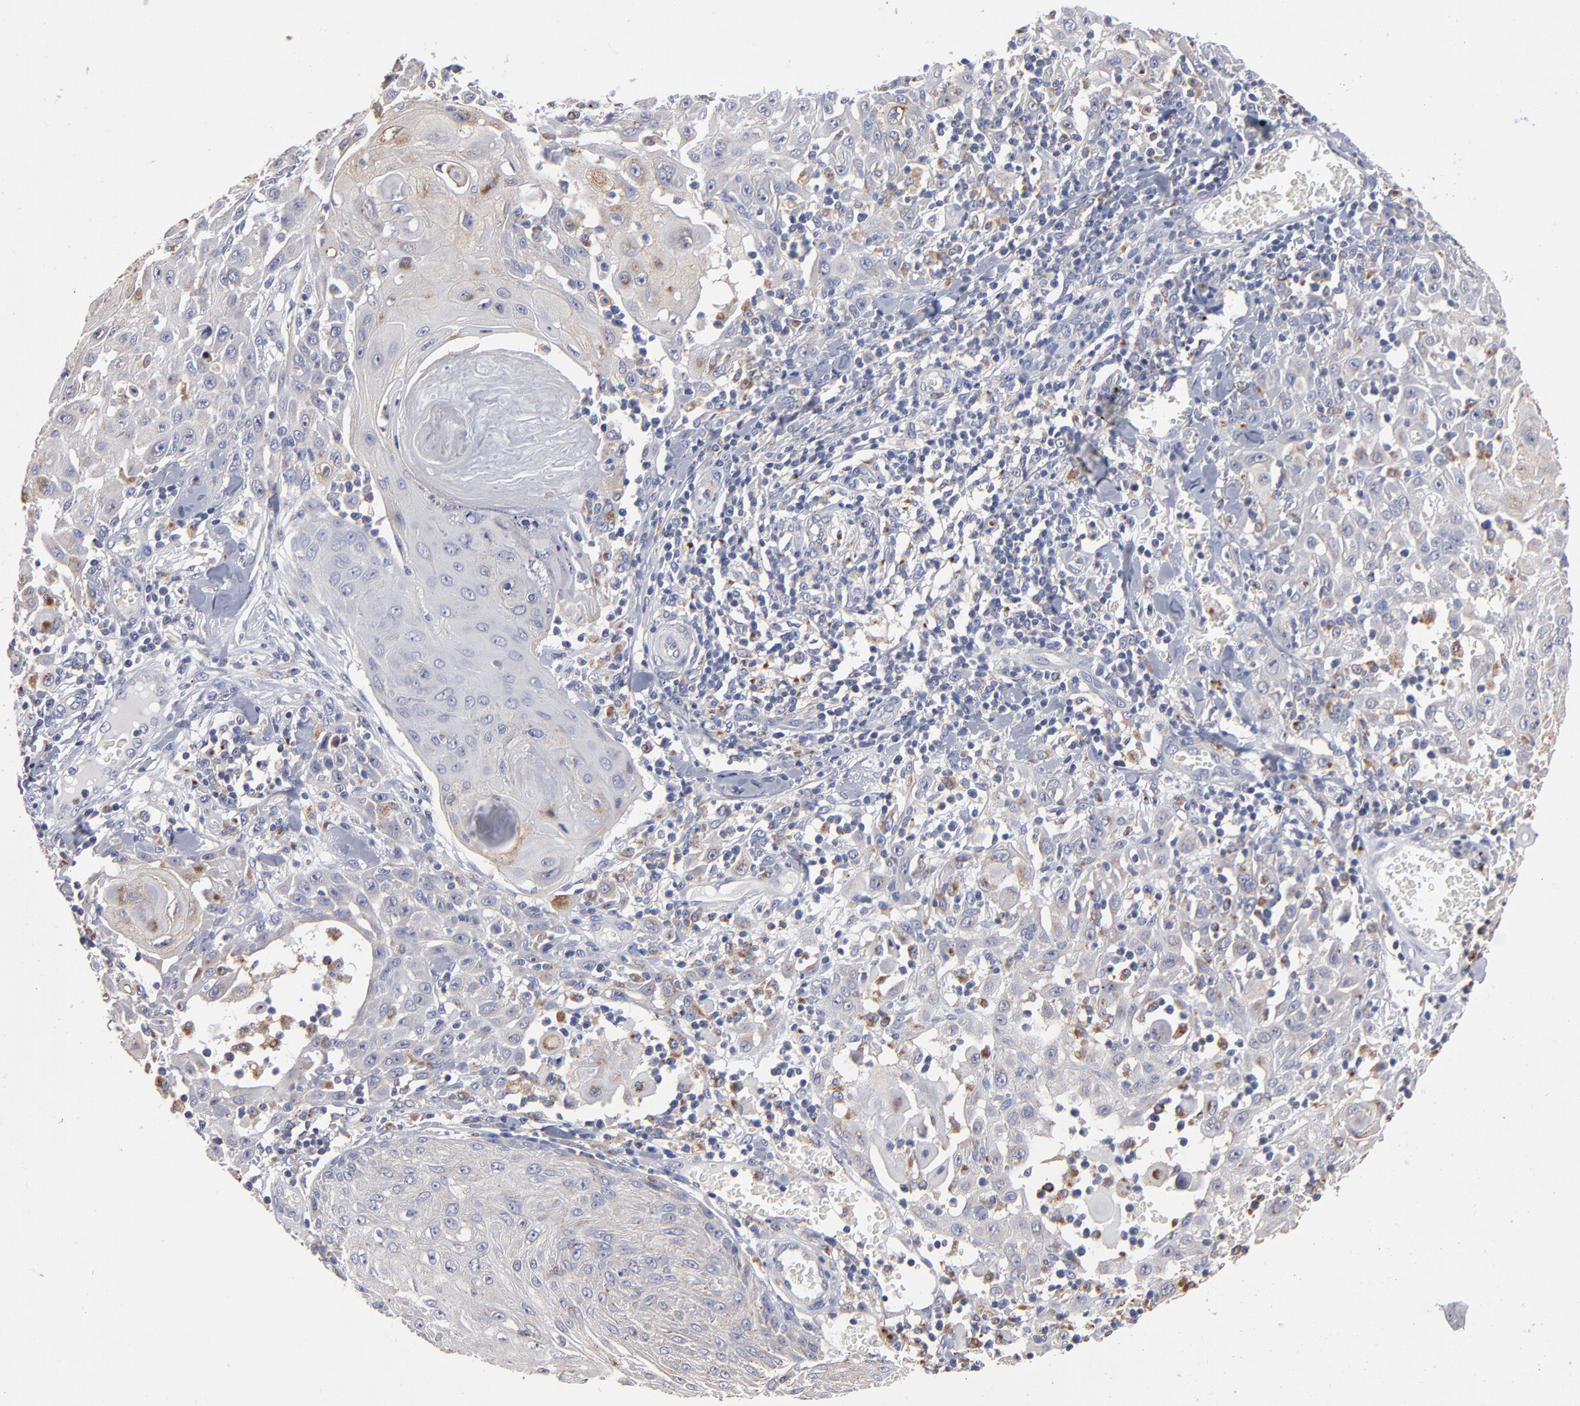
{"staining": {"intensity": "weak", "quantity": "25%-75%", "location": "cytoplasmic/membranous"}, "tissue": "skin cancer", "cell_type": "Tumor cells", "image_type": "cancer", "snomed": [{"axis": "morphology", "description": "Squamous cell carcinoma, NOS"}, {"axis": "topography", "description": "Skin"}], "caption": "Tumor cells demonstrate weak cytoplasmic/membranous staining in about 25%-75% of cells in skin squamous cell carcinoma.", "gene": "RRAGB", "patient": {"sex": "male", "age": 24}}